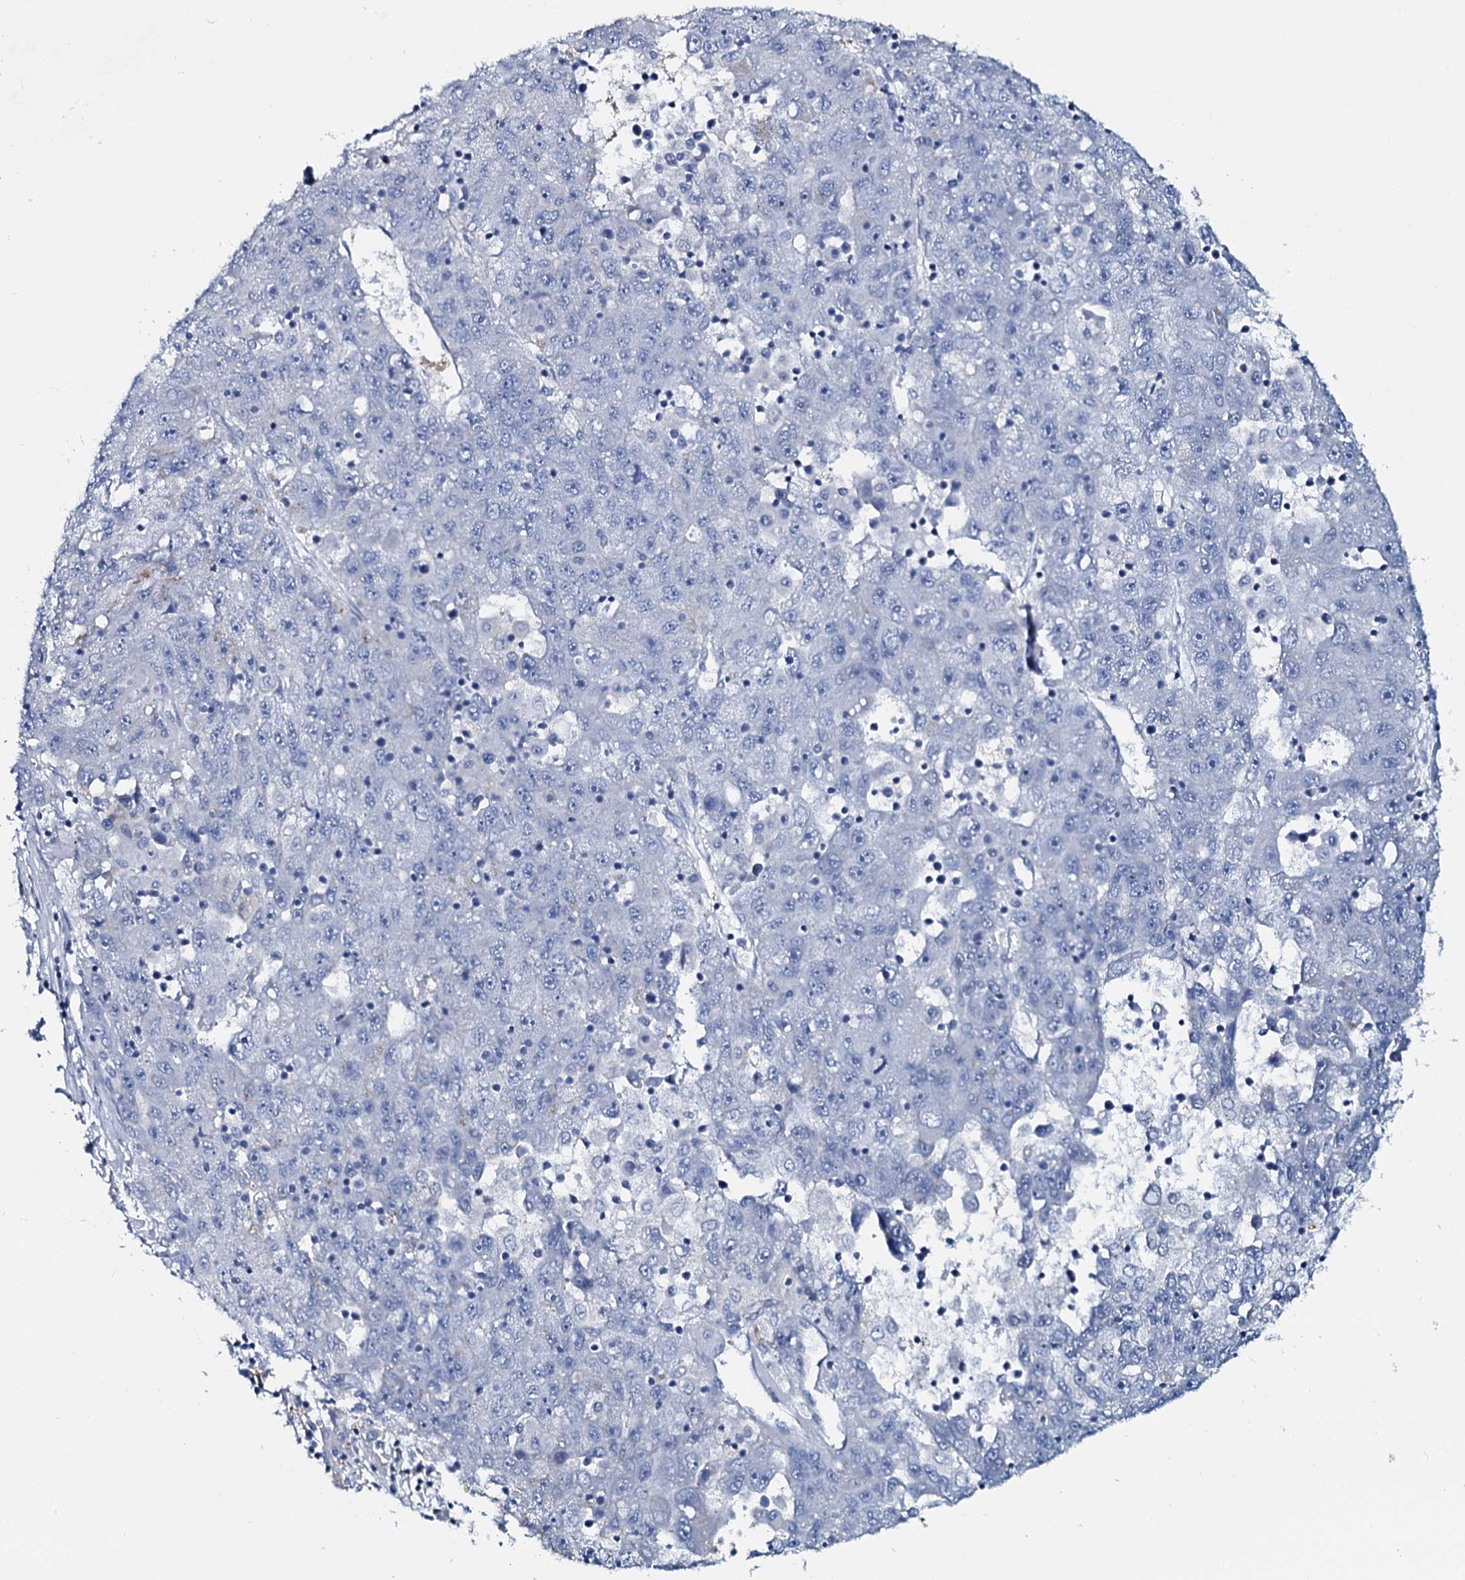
{"staining": {"intensity": "negative", "quantity": "none", "location": "none"}, "tissue": "liver cancer", "cell_type": "Tumor cells", "image_type": "cancer", "snomed": [{"axis": "morphology", "description": "Carcinoma, Hepatocellular, NOS"}, {"axis": "topography", "description": "Liver"}], "caption": "Tumor cells show no significant protein positivity in hepatocellular carcinoma (liver).", "gene": "SLC4A7", "patient": {"sex": "male", "age": 49}}